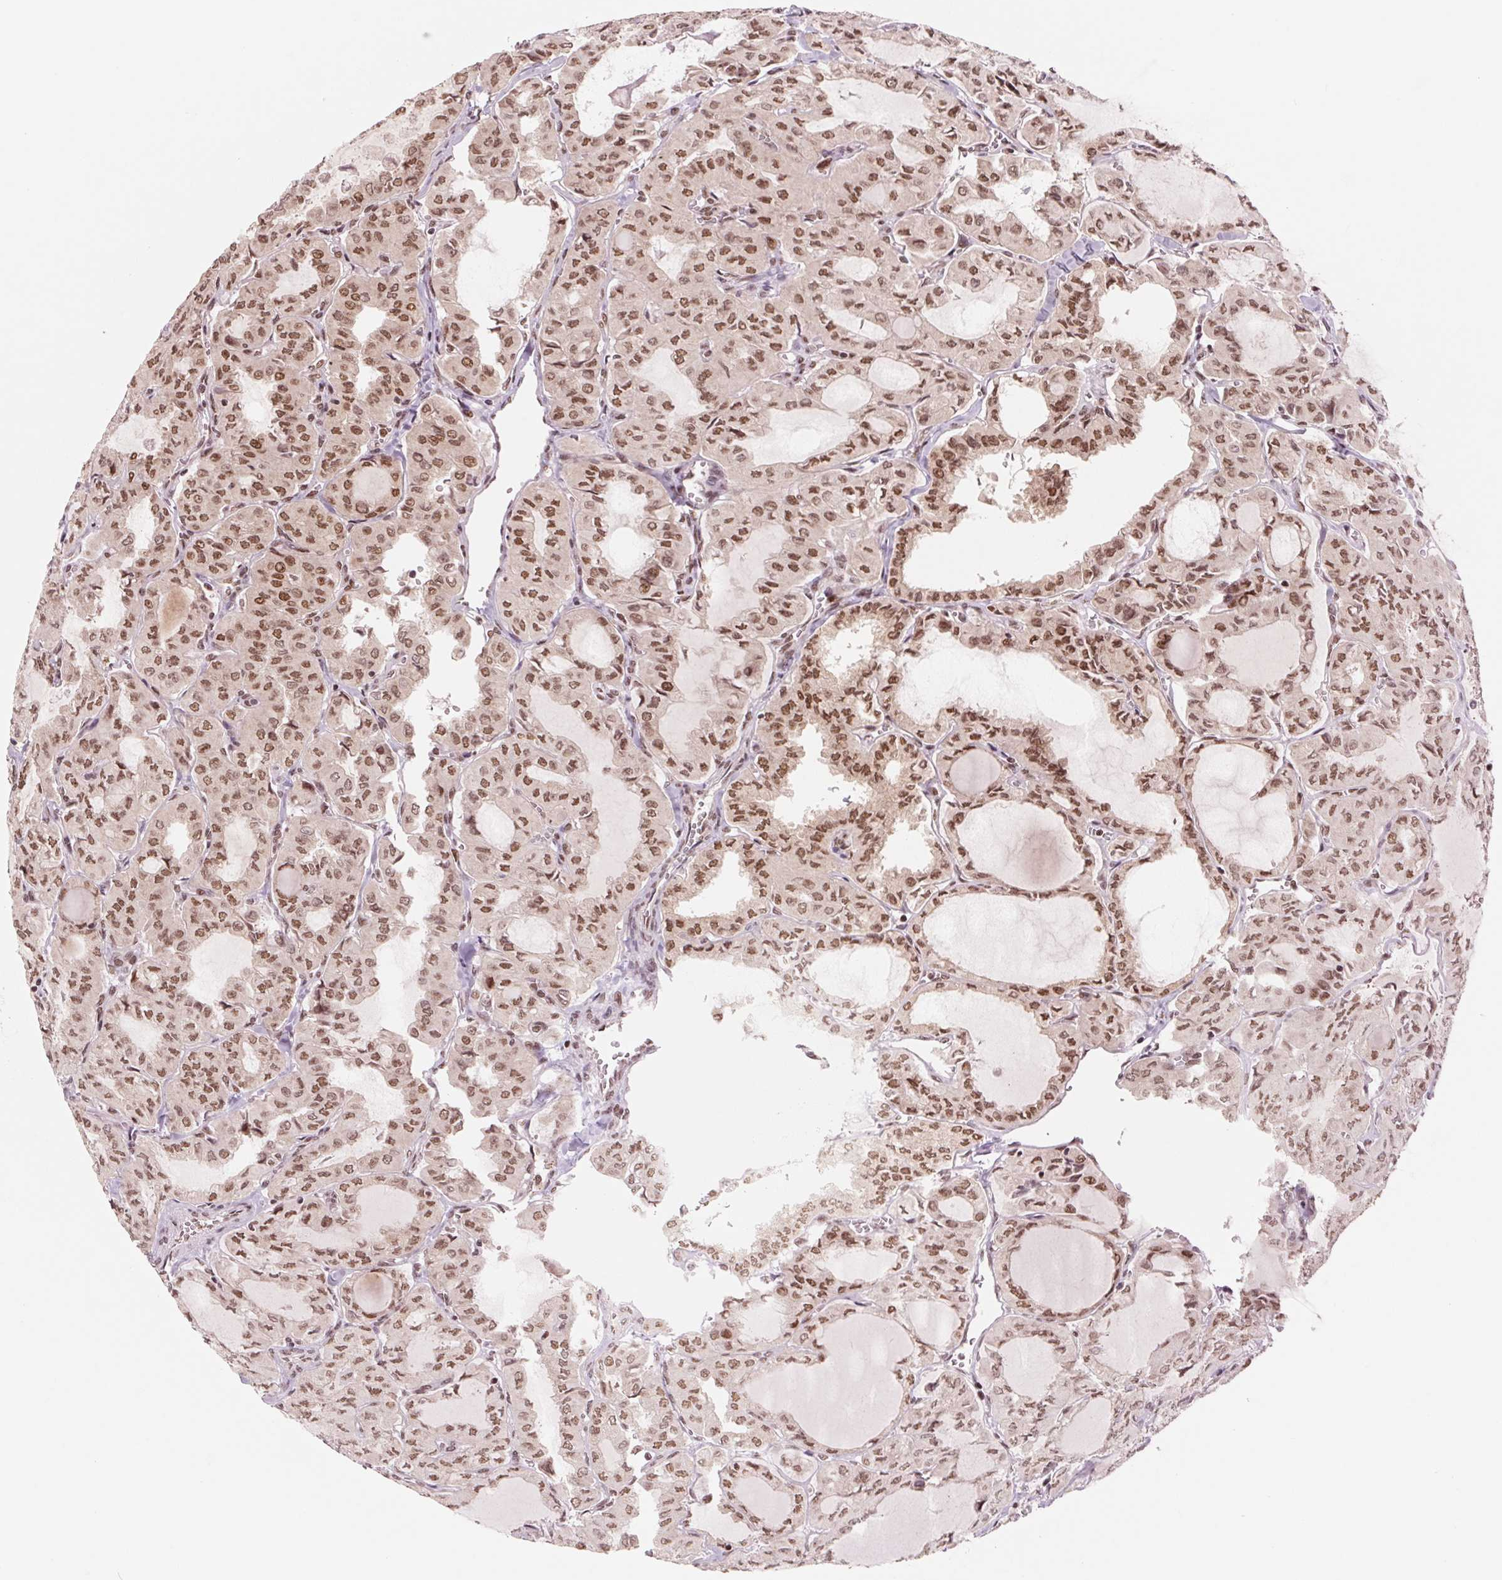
{"staining": {"intensity": "moderate", "quantity": ">75%", "location": "nuclear"}, "tissue": "thyroid cancer", "cell_type": "Tumor cells", "image_type": "cancer", "snomed": [{"axis": "morphology", "description": "Papillary adenocarcinoma, NOS"}, {"axis": "topography", "description": "Thyroid gland"}], "caption": "Protein expression analysis of thyroid cancer demonstrates moderate nuclear expression in about >75% of tumor cells. The staining was performed using DAB, with brown indicating positive protein expression. Nuclei are stained blue with hematoxylin.", "gene": "TTLL9", "patient": {"sex": "male", "age": 20}}